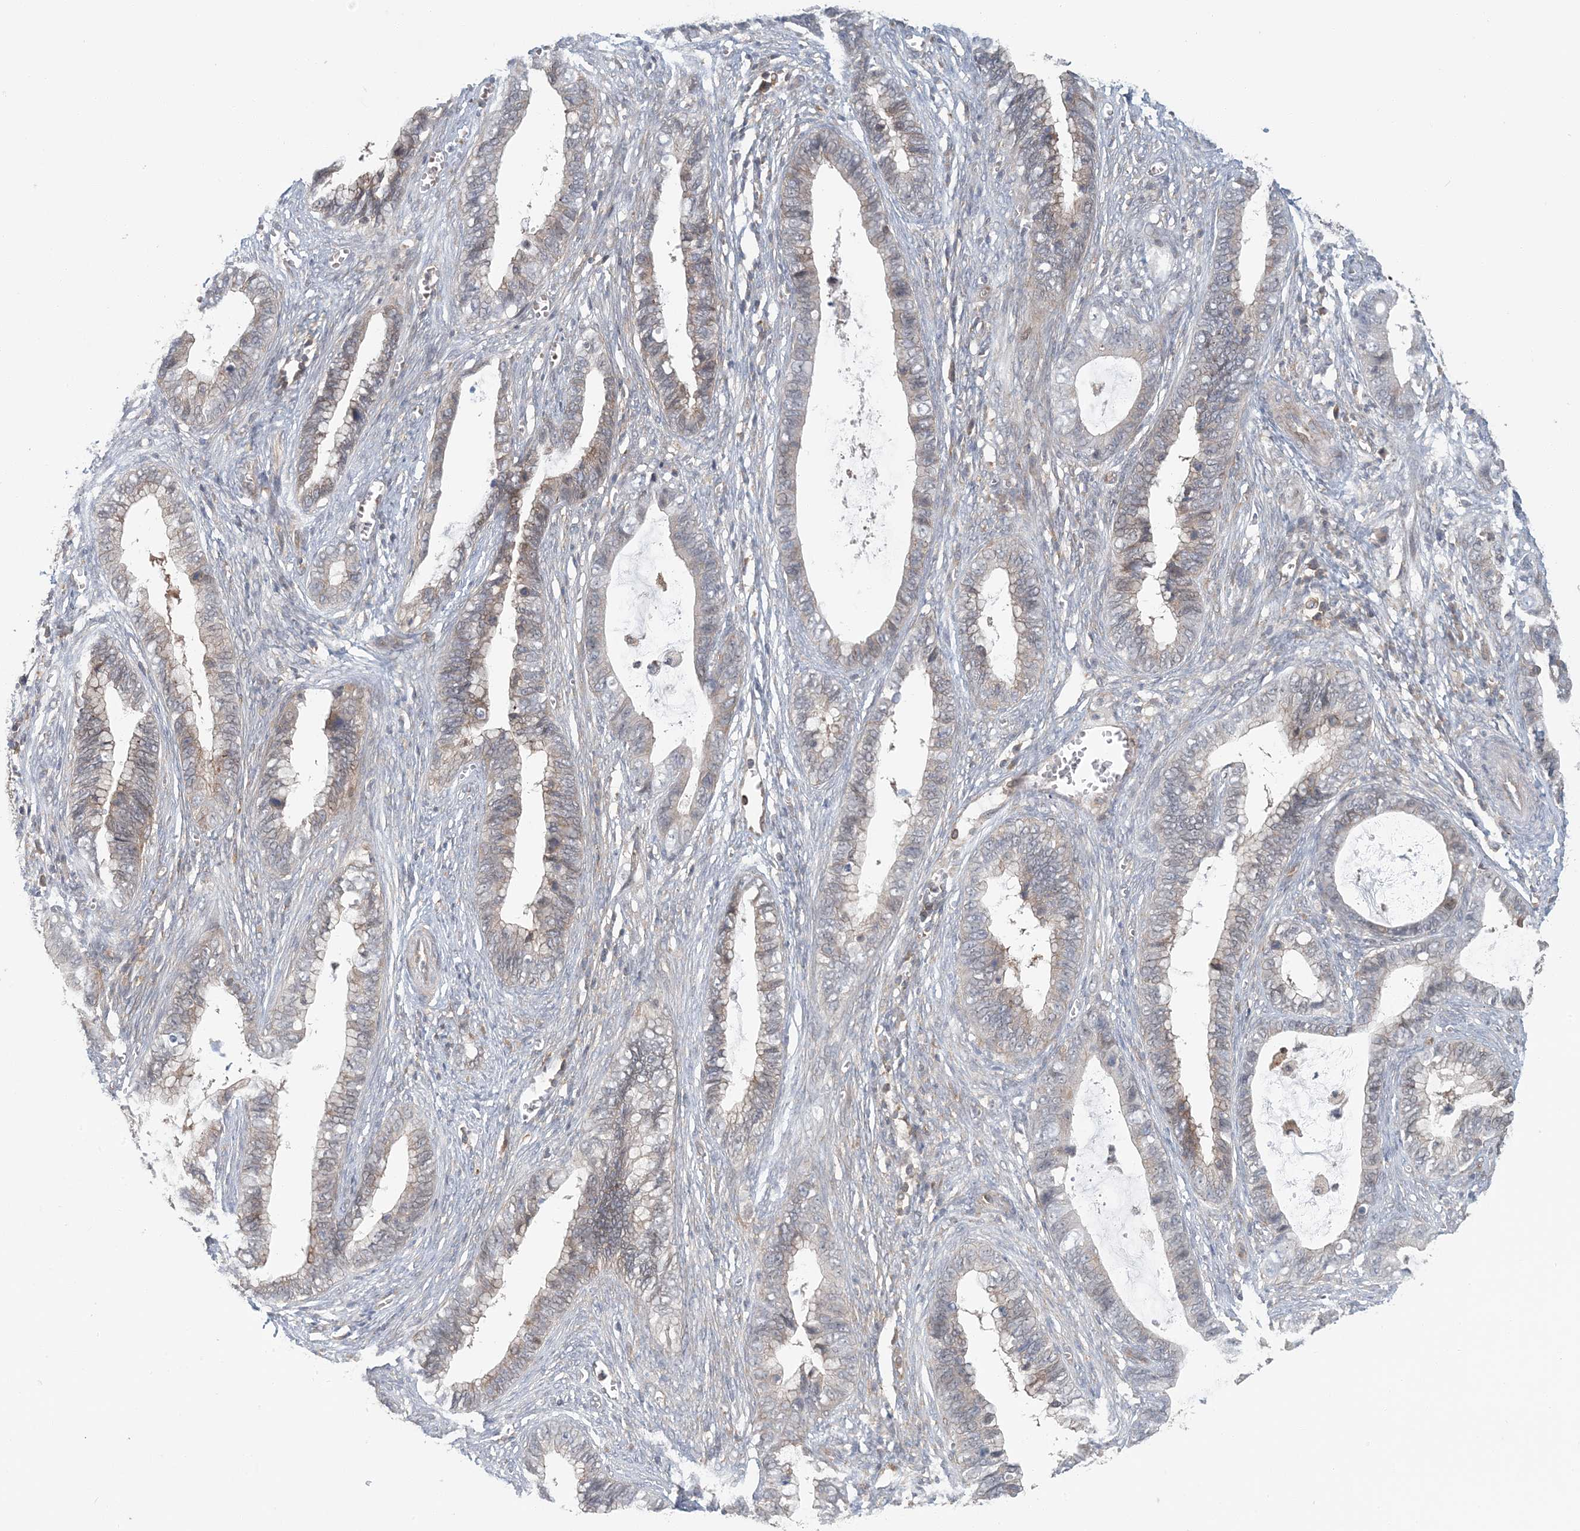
{"staining": {"intensity": "weak", "quantity": "<25%", "location": "cytoplasmic/membranous"}, "tissue": "cervical cancer", "cell_type": "Tumor cells", "image_type": "cancer", "snomed": [{"axis": "morphology", "description": "Adenocarcinoma, NOS"}, {"axis": "topography", "description": "Cervix"}], "caption": "Immunohistochemistry (IHC) image of cervical cancer stained for a protein (brown), which demonstrates no staining in tumor cells.", "gene": "ATP13A2", "patient": {"sex": "female", "age": 44}}